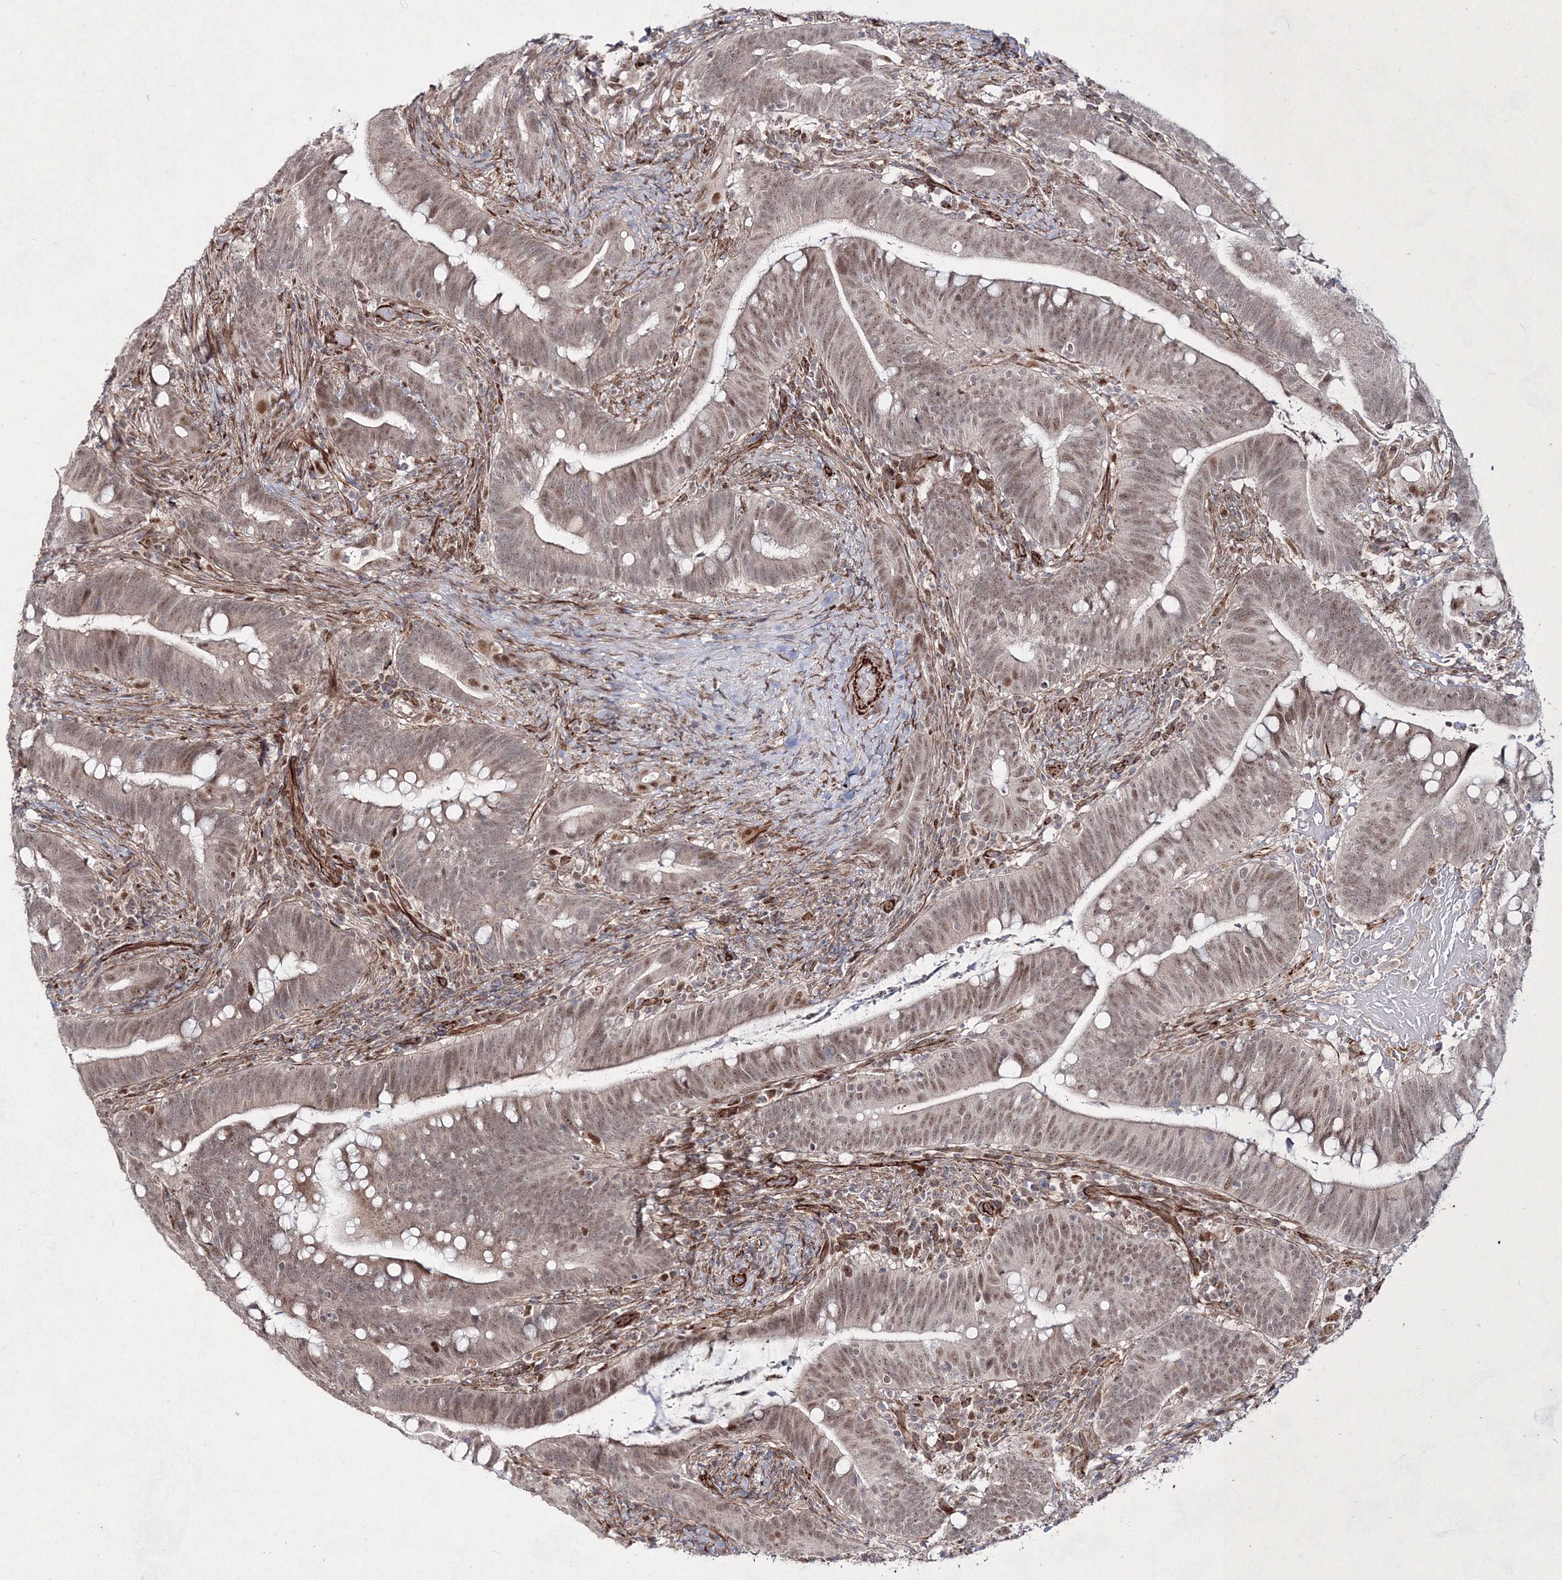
{"staining": {"intensity": "moderate", "quantity": ">75%", "location": "nuclear"}, "tissue": "colorectal cancer", "cell_type": "Tumor cells", "image_type": "cancer", "snomed": [{"axis": "morphology", "description": "Adenocarcinoma, NOS"}, {"axis": "topography", "description": "Colon"}], "caption": "Immunohistochemistry (IHC) micrograph of colorectal cancer (adenocarcinoma) stained for a protein (brown), which displays medium levels of moderate nuclear positivity in about >75% of tumor cells.", "gene": "SNIP1", "patient": {"sex": "female", "age": 66}}